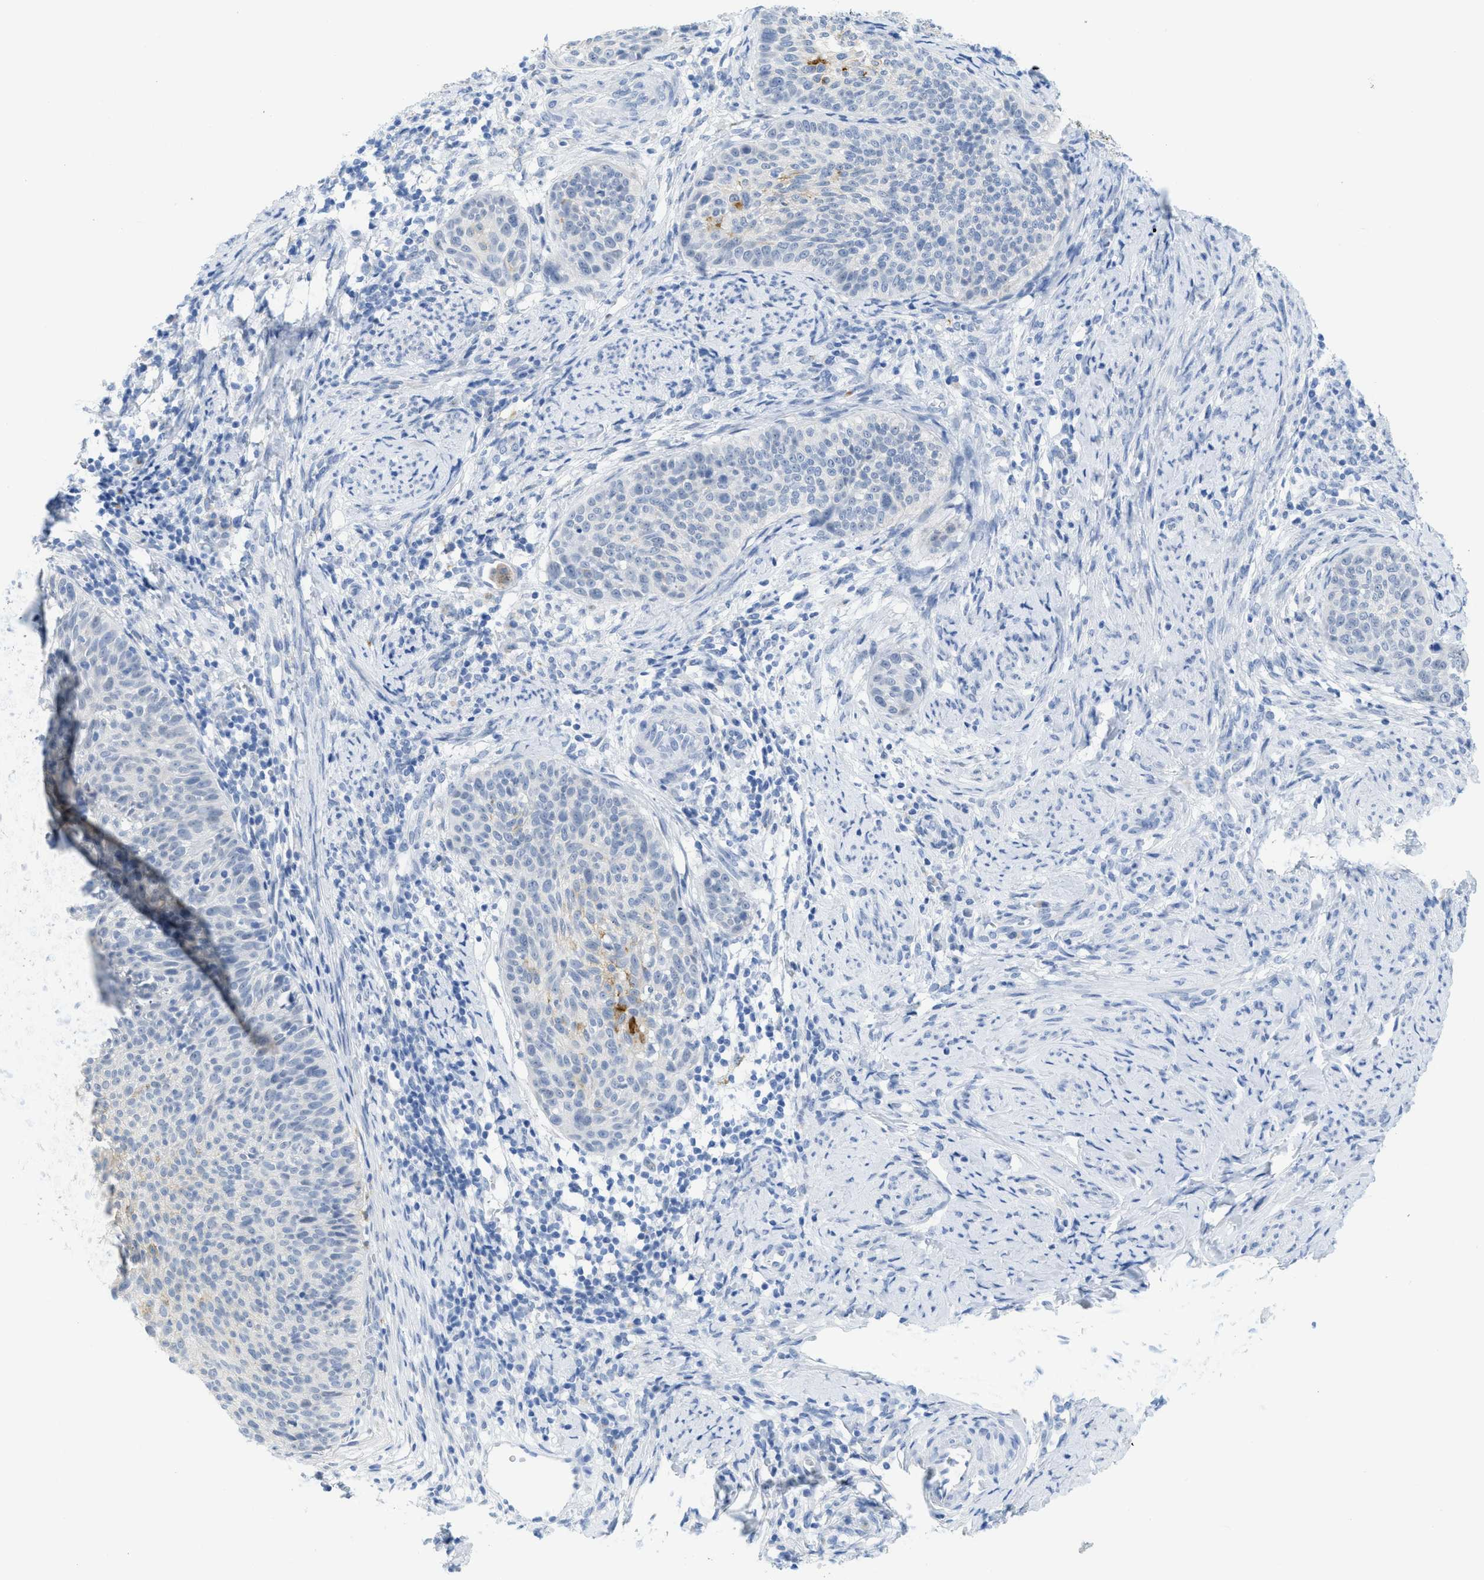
{"staining": {"intensity": "moderate", "quantity": "<25%", "location": "cytoplasmic/membranous"}, "tissue": "cervical cancer", "cell_type": "Tumor cells", "image_type": "cancer", "snomed": [{"axis": "morphology", "description": "Squamous cell carcinoma, NOS"}, {"axis": "topography", "description": "Cervix"}], "caption": "DAB immunohistochemical staining of human squamous cell carcinoma (cervical) demonstrates moderate cytoplasmic/membranous protein expression in about <25% of tumor cells.", "gene": "WDR4", "patient": {"sex": "female", "age": 70}}